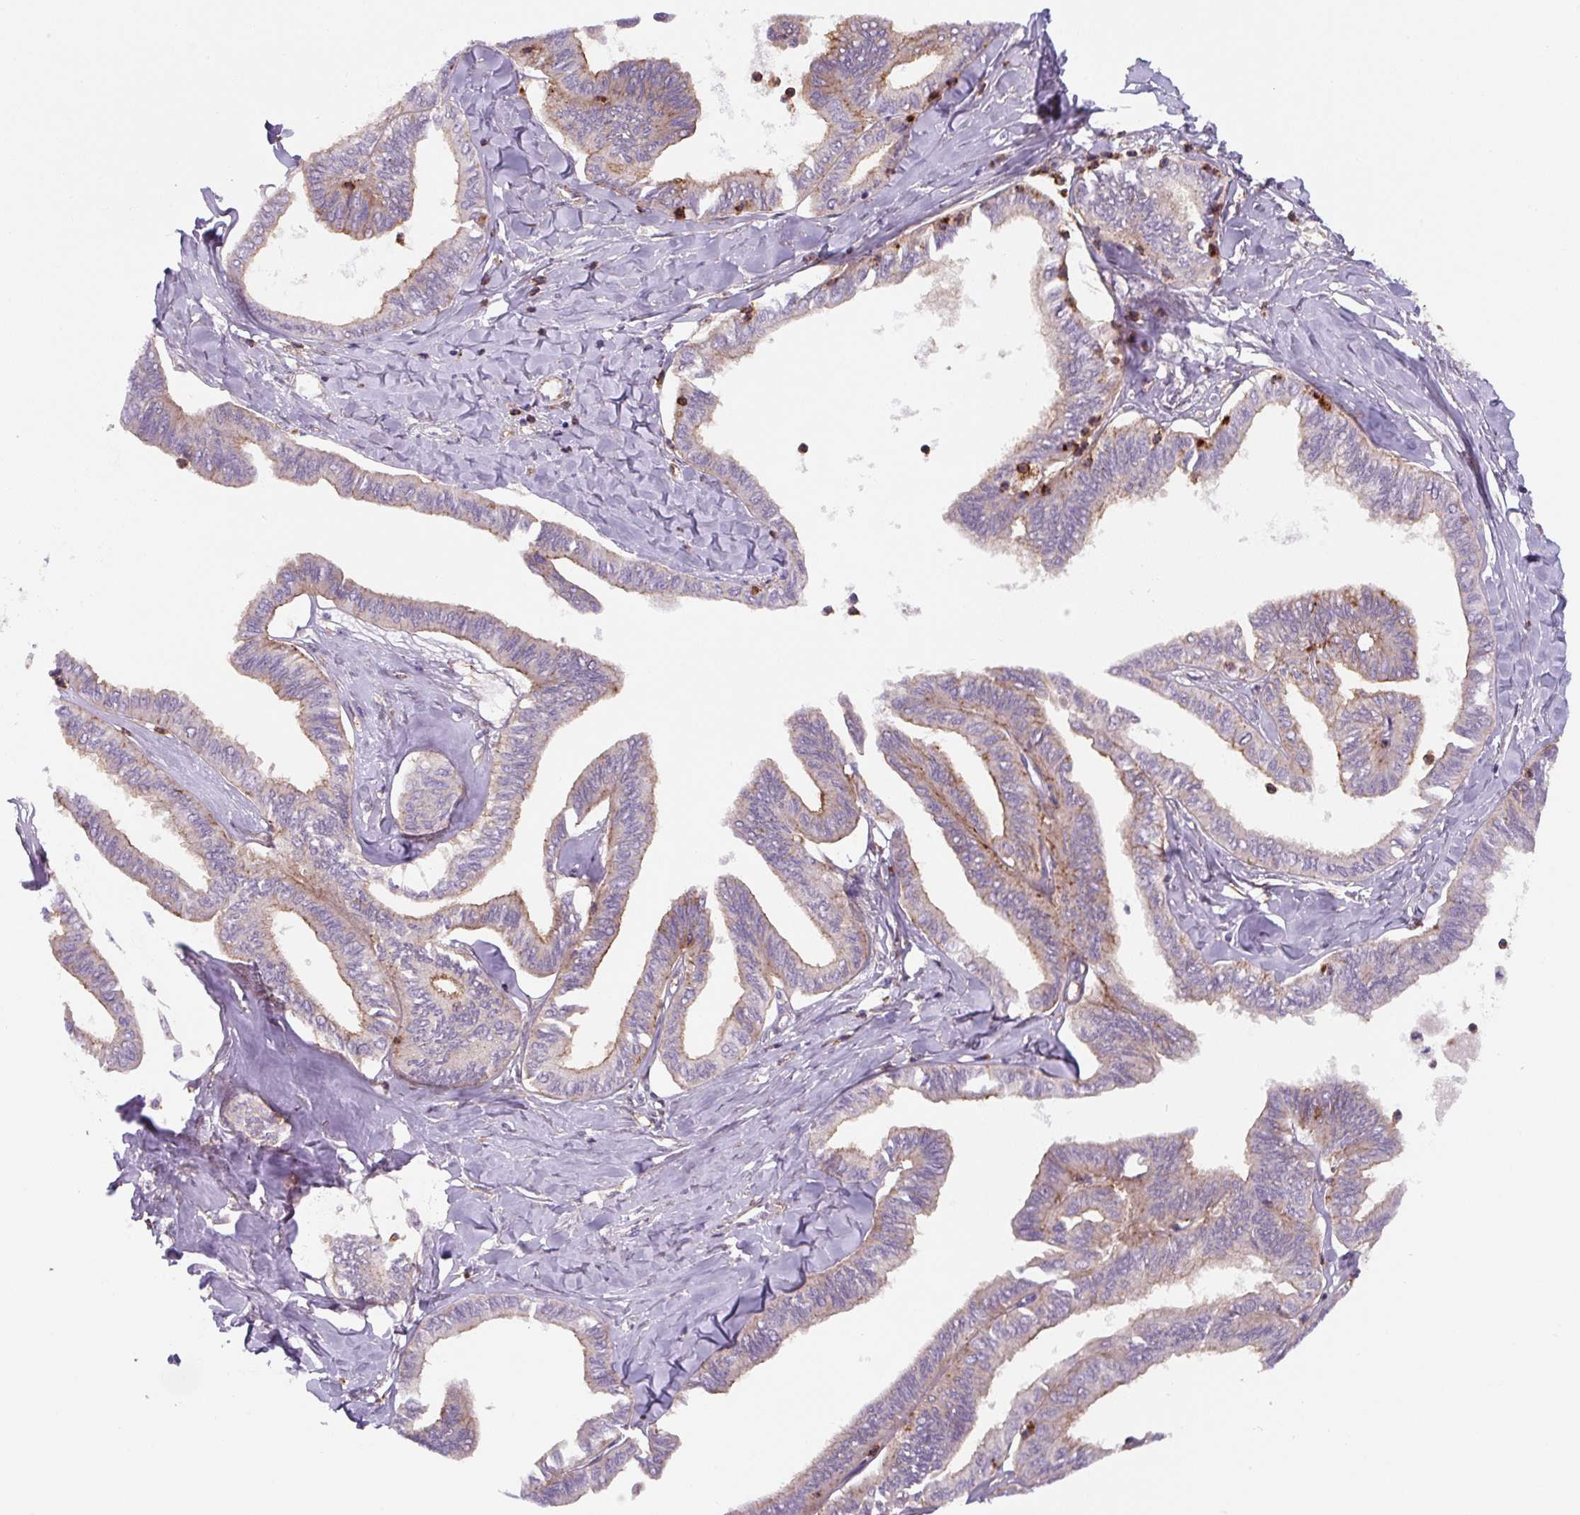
{"staining": {"intensity": "negative", "quantity": "none", "location": "none"}, "tissue": "ovarian cancer", "cell_type": "Tumor cells", "image_type": "cancer", "snomed": [{"axis": "morphology", "description": "Carcinoma, endometroid"}, {"axis": "topography", "description": "Ovary"}], "caption": "DAB immunohistochemical staining of ovarian endometroid carcinoma shows no significant positivity in tumor cells.", "gene": "DHFR2", "patient": {"sex": "female", "age": 70}}